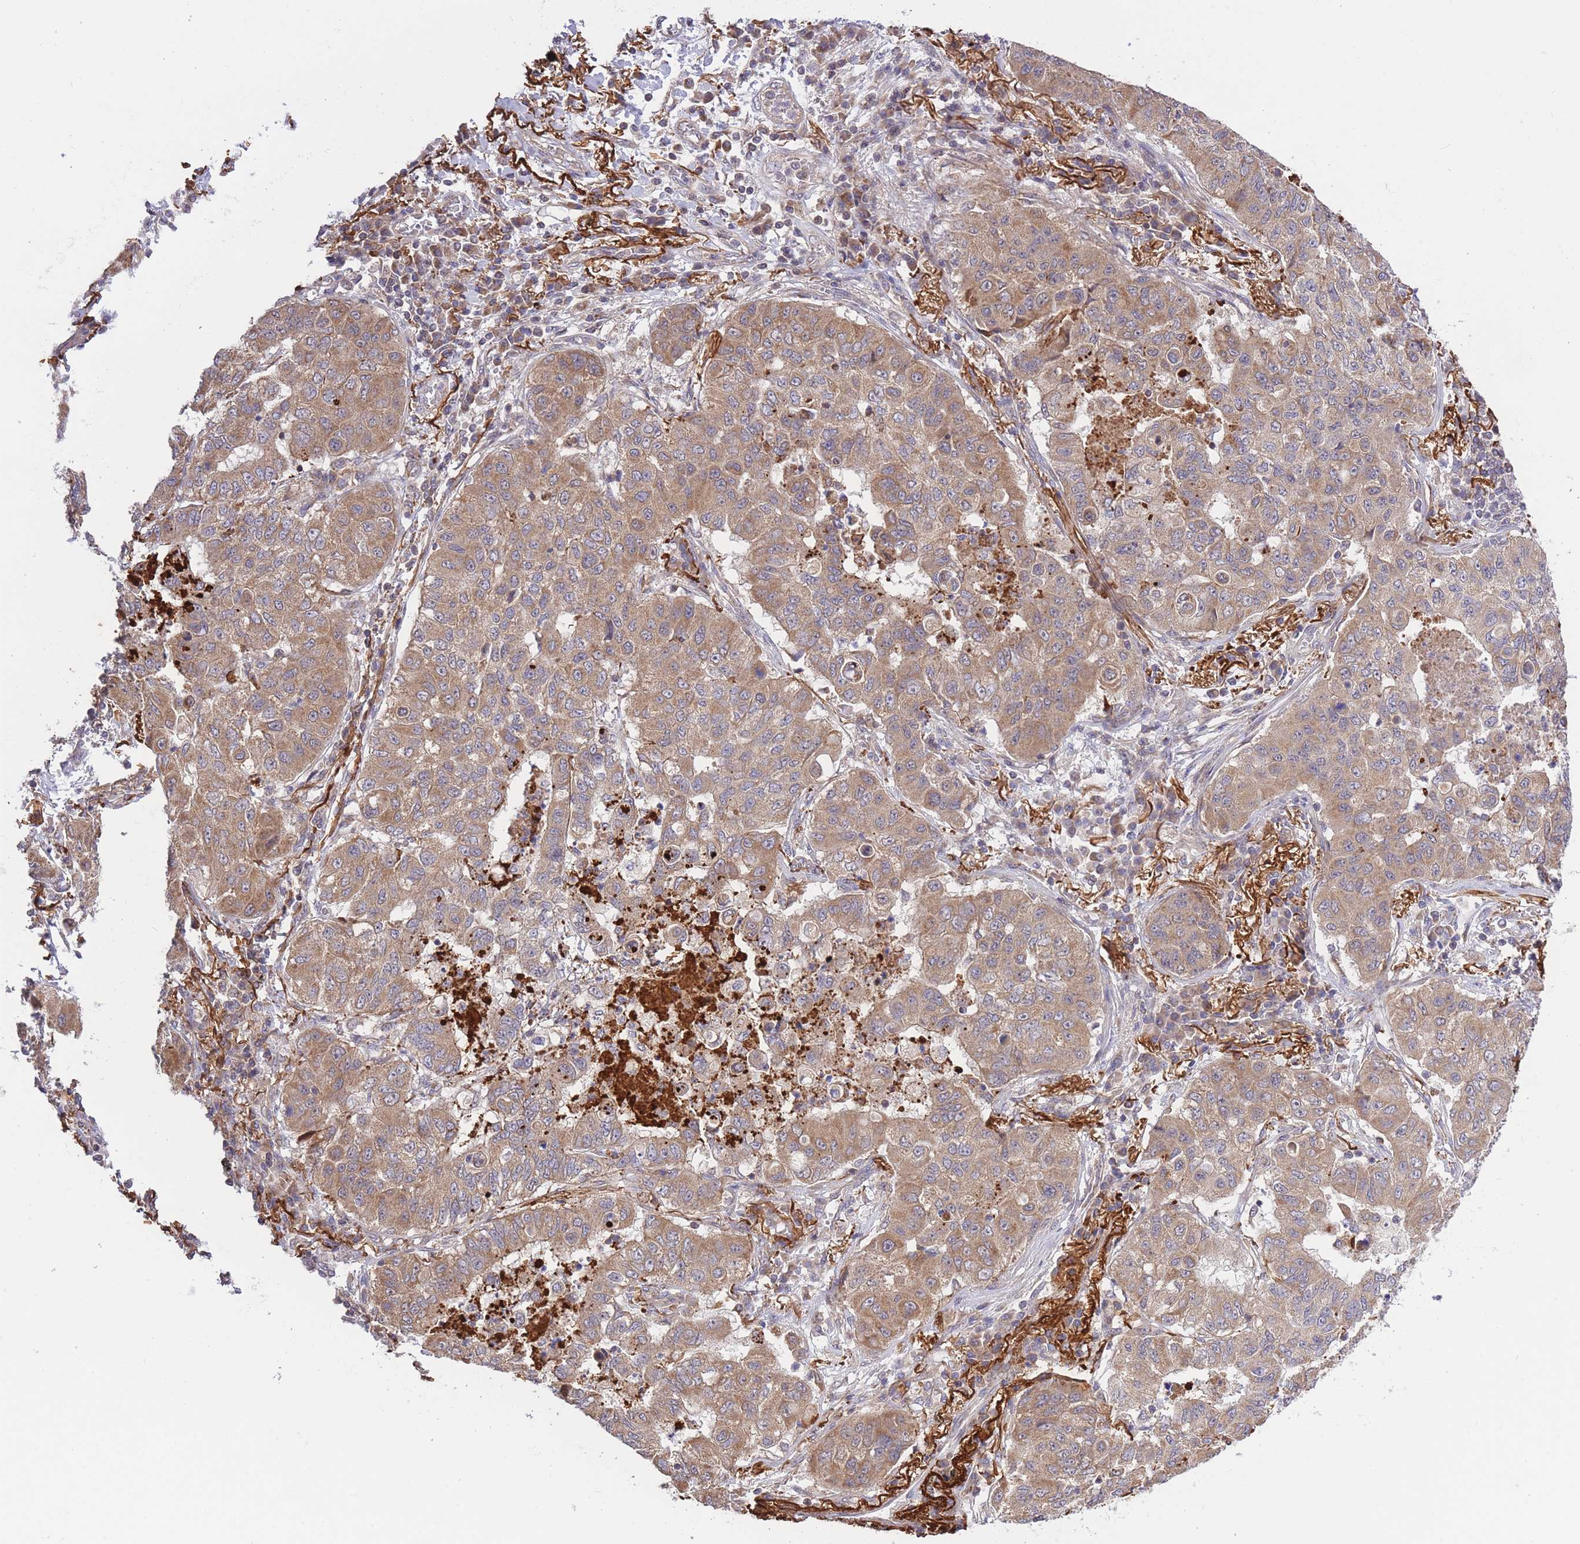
{"staining": {"intensity": "moderate", "quantity": ">75%", "location": "cytoplasmic/membranous"}, "tissue": "lung cancer", "cell_type": "Tumor cells", "image_type": "cancer", "snomed": [{"axis": "morphology", "description": "Squamous cell carcinoma, NOS"}, {"axis": "topography", "description": "Lung"}], "caption": "Immunohistochemistry (DAB) staining of human lung cancer (squamous cell carcinoma) displays moderate cytoplasmic/membranous protein staining in about >75% of tumor cells.", "gene": "ATP13A2", "patient": {"sex": "male", "age": 74}}